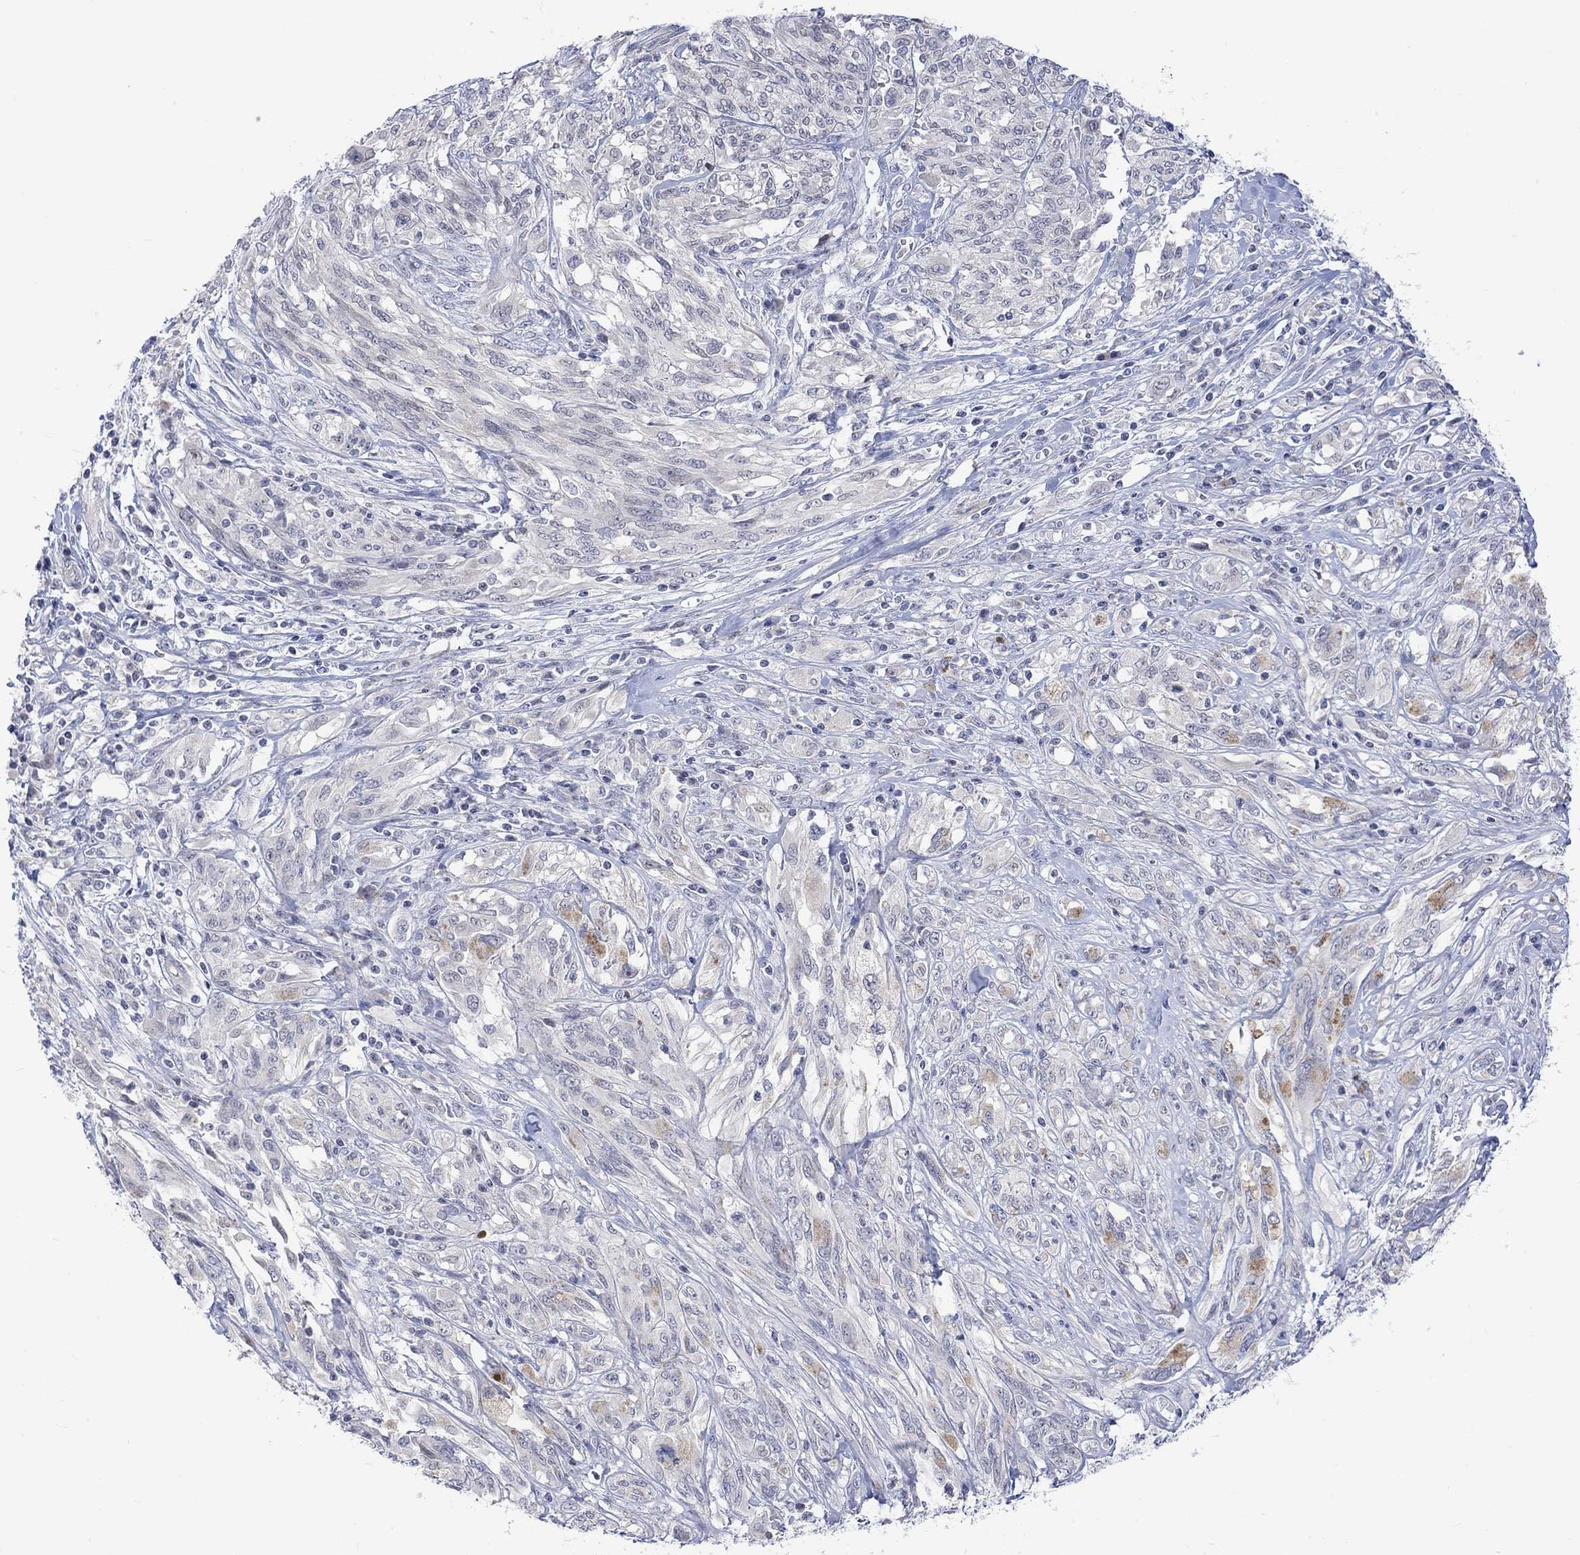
{"staining": {"intensity": "negative", "quantity": "none", "location": "none"}, "tissue": "melanoma", "cell_type": "Tumor cells", "image_type": "cancer", "snomed": [{"axis": "morphology", "description": "Malignant melanoma, NOS"}, {"axis": "topography", "description": "Skin"}], "caption": "Protein analysis of malignant melanoma shows no significant expression in tumor cells. (Stains: DAB immunohistochemistry (IHC) with hematoxylin counter stain, Microscopy: brightfield microscopy at high magnification).", "gene": "DCX", "patient": {"sex": "female", "age": 91}}